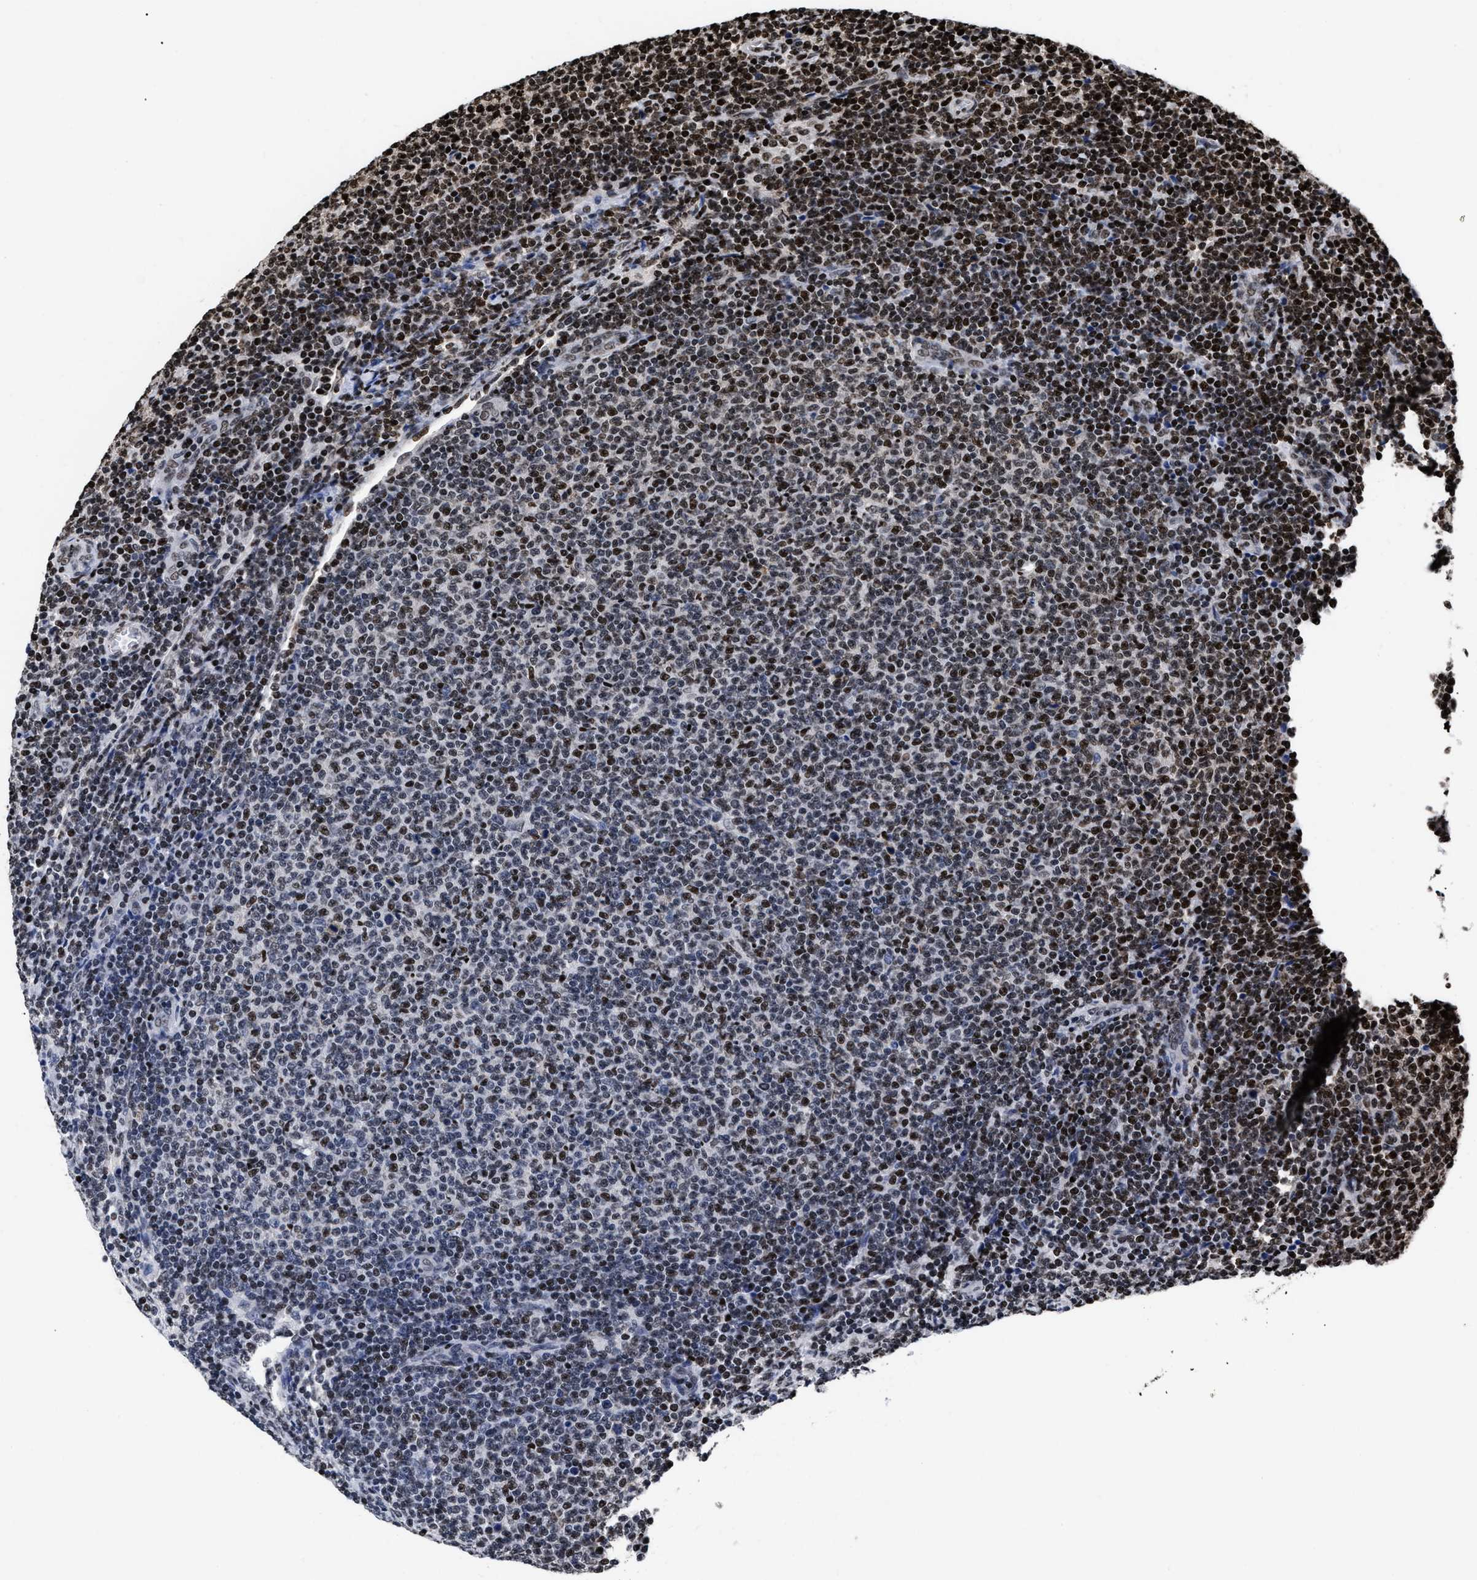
{"staining": {"intensity": "strong", "quantity": "25%-75%", "location": "nuclear"}, "tissue": "lymphoma", "cell_type": "Tumor cells", "image_type": "cancer", "snomed": [{"axis": "morphology", "description": "Malignant lymphoma, non-Hodgkin's type, Low grade"}, {"axis": "topography", "description": "Lymph node"}], "caption": "Immunohistochemical staining of lymphoma demonstrates high levels of strong nuclear positivity in approximately 25%-75% of tumor cells.", "gene": "CALHM3", "patient": {"sex": "male", "age": 66}}